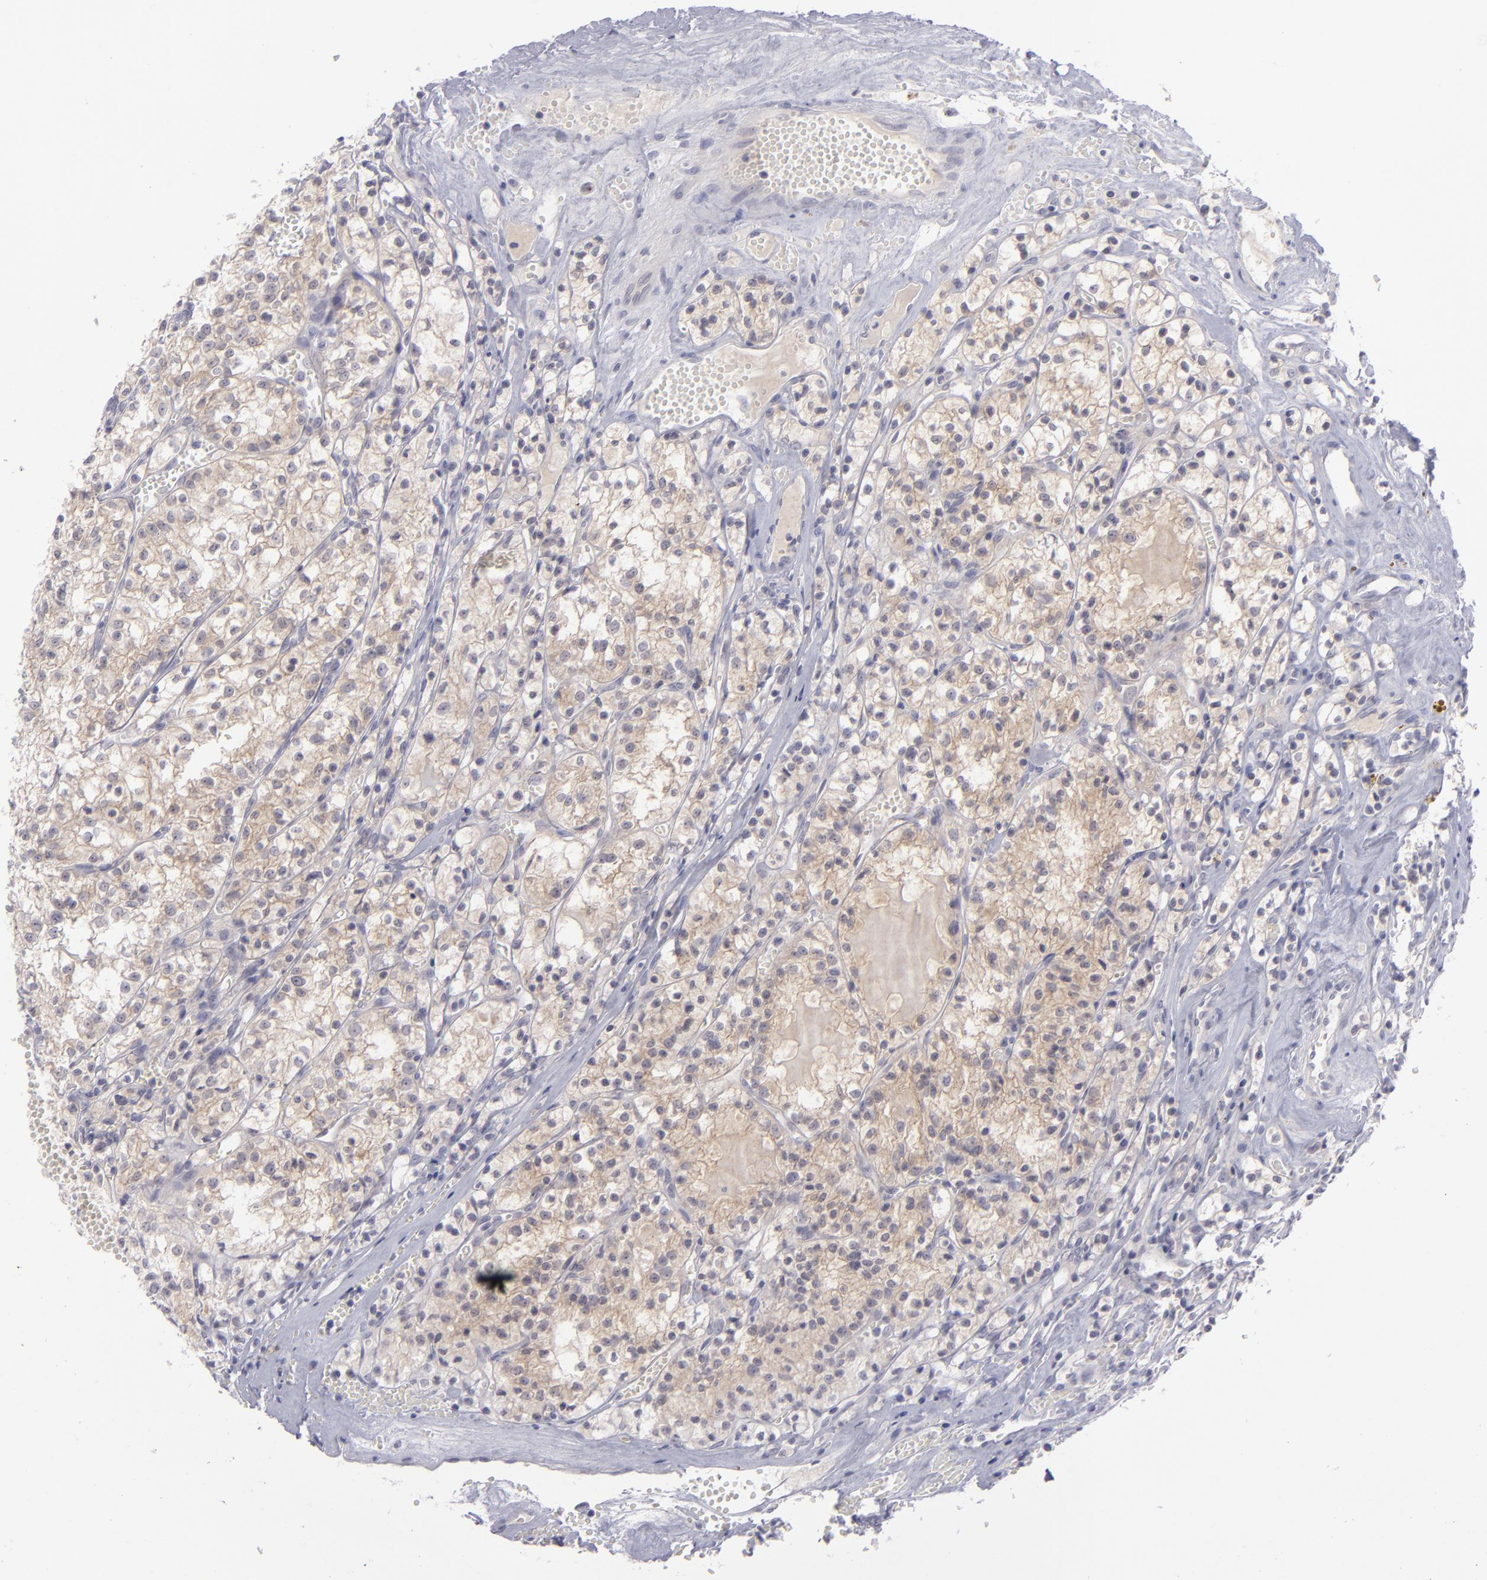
{"staining": {"intensity": "weak", "quantity": "25%-75%", "location": "cytoplasmic/membranous"}, "tissue": "renal cancer", "cell_type": "Tumor cells", "image_type": "cancer", "snomed": [{"axis": "morphology", "description": "Adenocarcinoma, NOS"}, {"axis": "topography", "description": "Kidney"}], "caption": "Tumor cells reveal weak cytoplasmic/membranous staining in about 25%-75% of cells in renal cancer (adenocarcinoma).", "gene": "EVPL", "patient": {"sex": "male", "age": 61}}